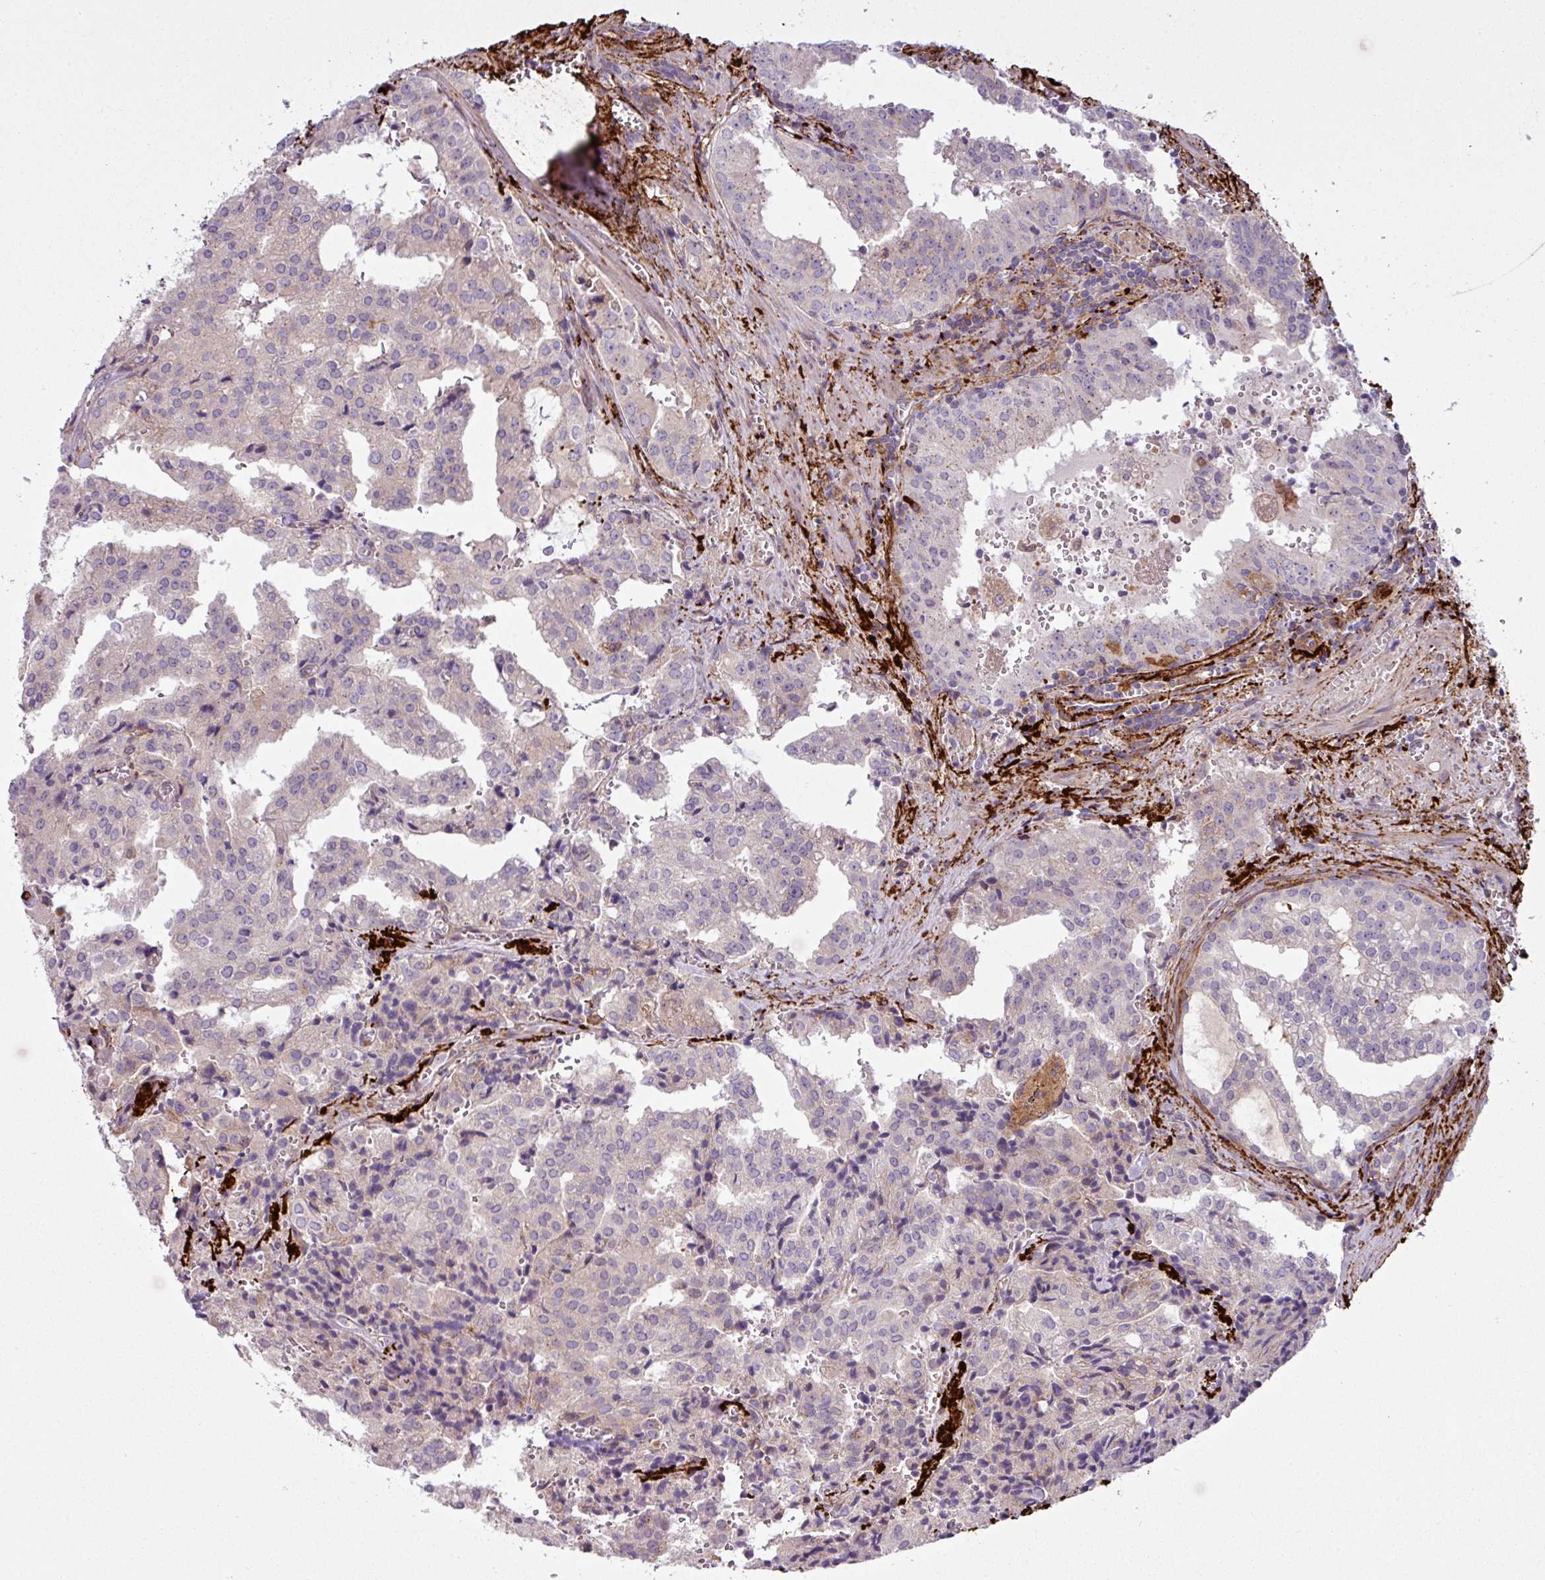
{"staining": {"intensity": "negative", "quantity": "none", "location": "none"}, "tissue": "prostate cancer", "cell_type": "Tumor cells", "image_type": "cancer", "snomed": [{"axis": "morphology", "description": "Adenocarcinoma, High grade"}, {"axis": "topography", "description": "Prostate"}], "caption": "A photomicrograph of prostate cancer stained for a protein reveals no brown staining in tumor cells.", "gene": "COL8A1", "patient": {"sex": "male", "age": 68}}